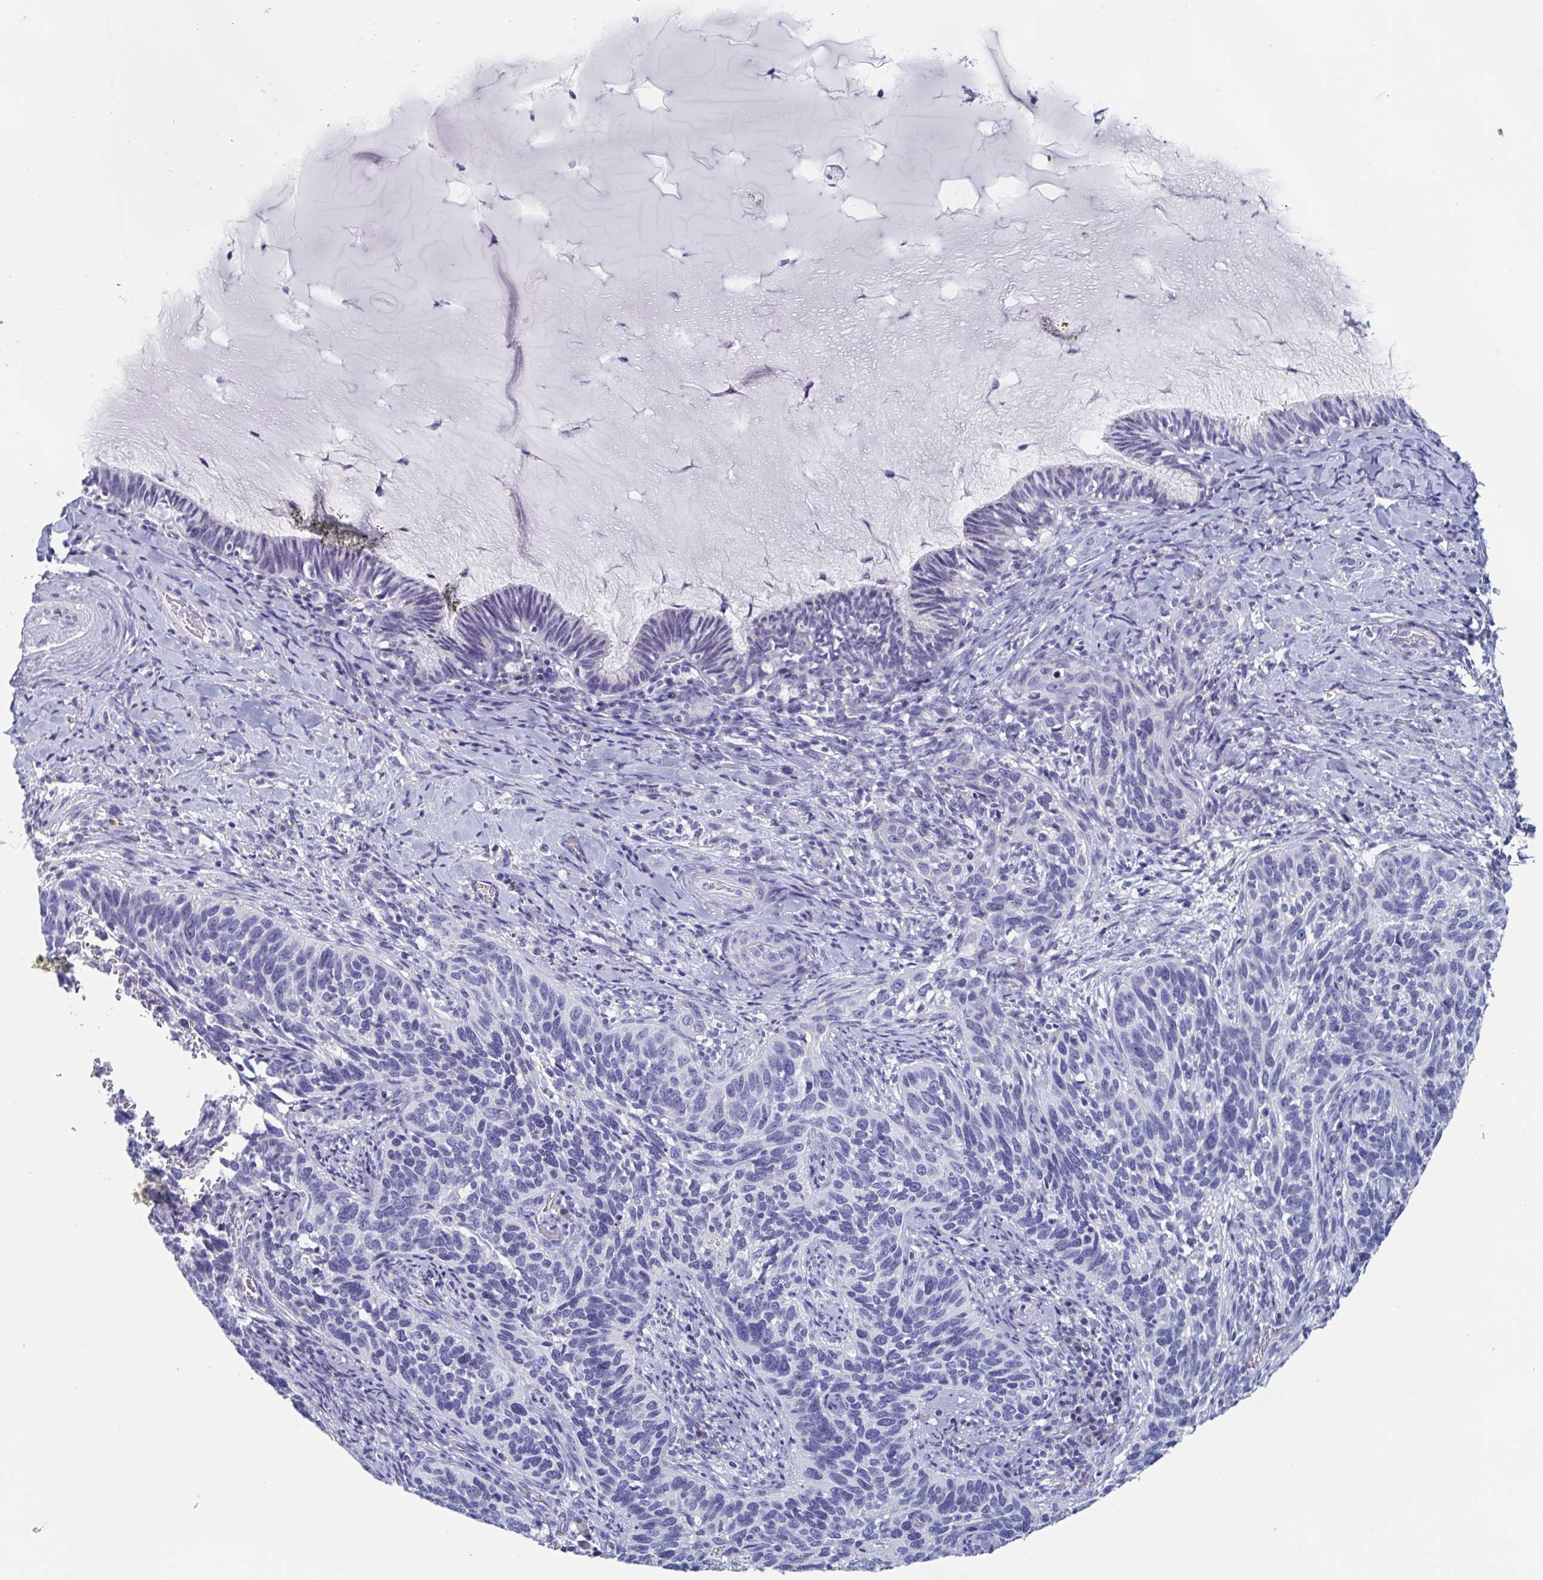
{"staining": {"intensity": "negative", "quantity": "none", "location": "none"}, "tissue": "cervical cancer", "cell_type": "Tumor cells", "image_type": "cancer", "snomed": [{"axis": "morphology", "description": "Squamous cell carcinoma, NOS"}, {"axis": "topography", "description": "Cervix"}], "caption": "Immunohistochemistry (IHC) of human cervical cancer (squamous cell carcinoma) demonstrates no expression in tumor cells.", "gene": "DPEP3", "patient": {"sex": "female", "age": 51}}